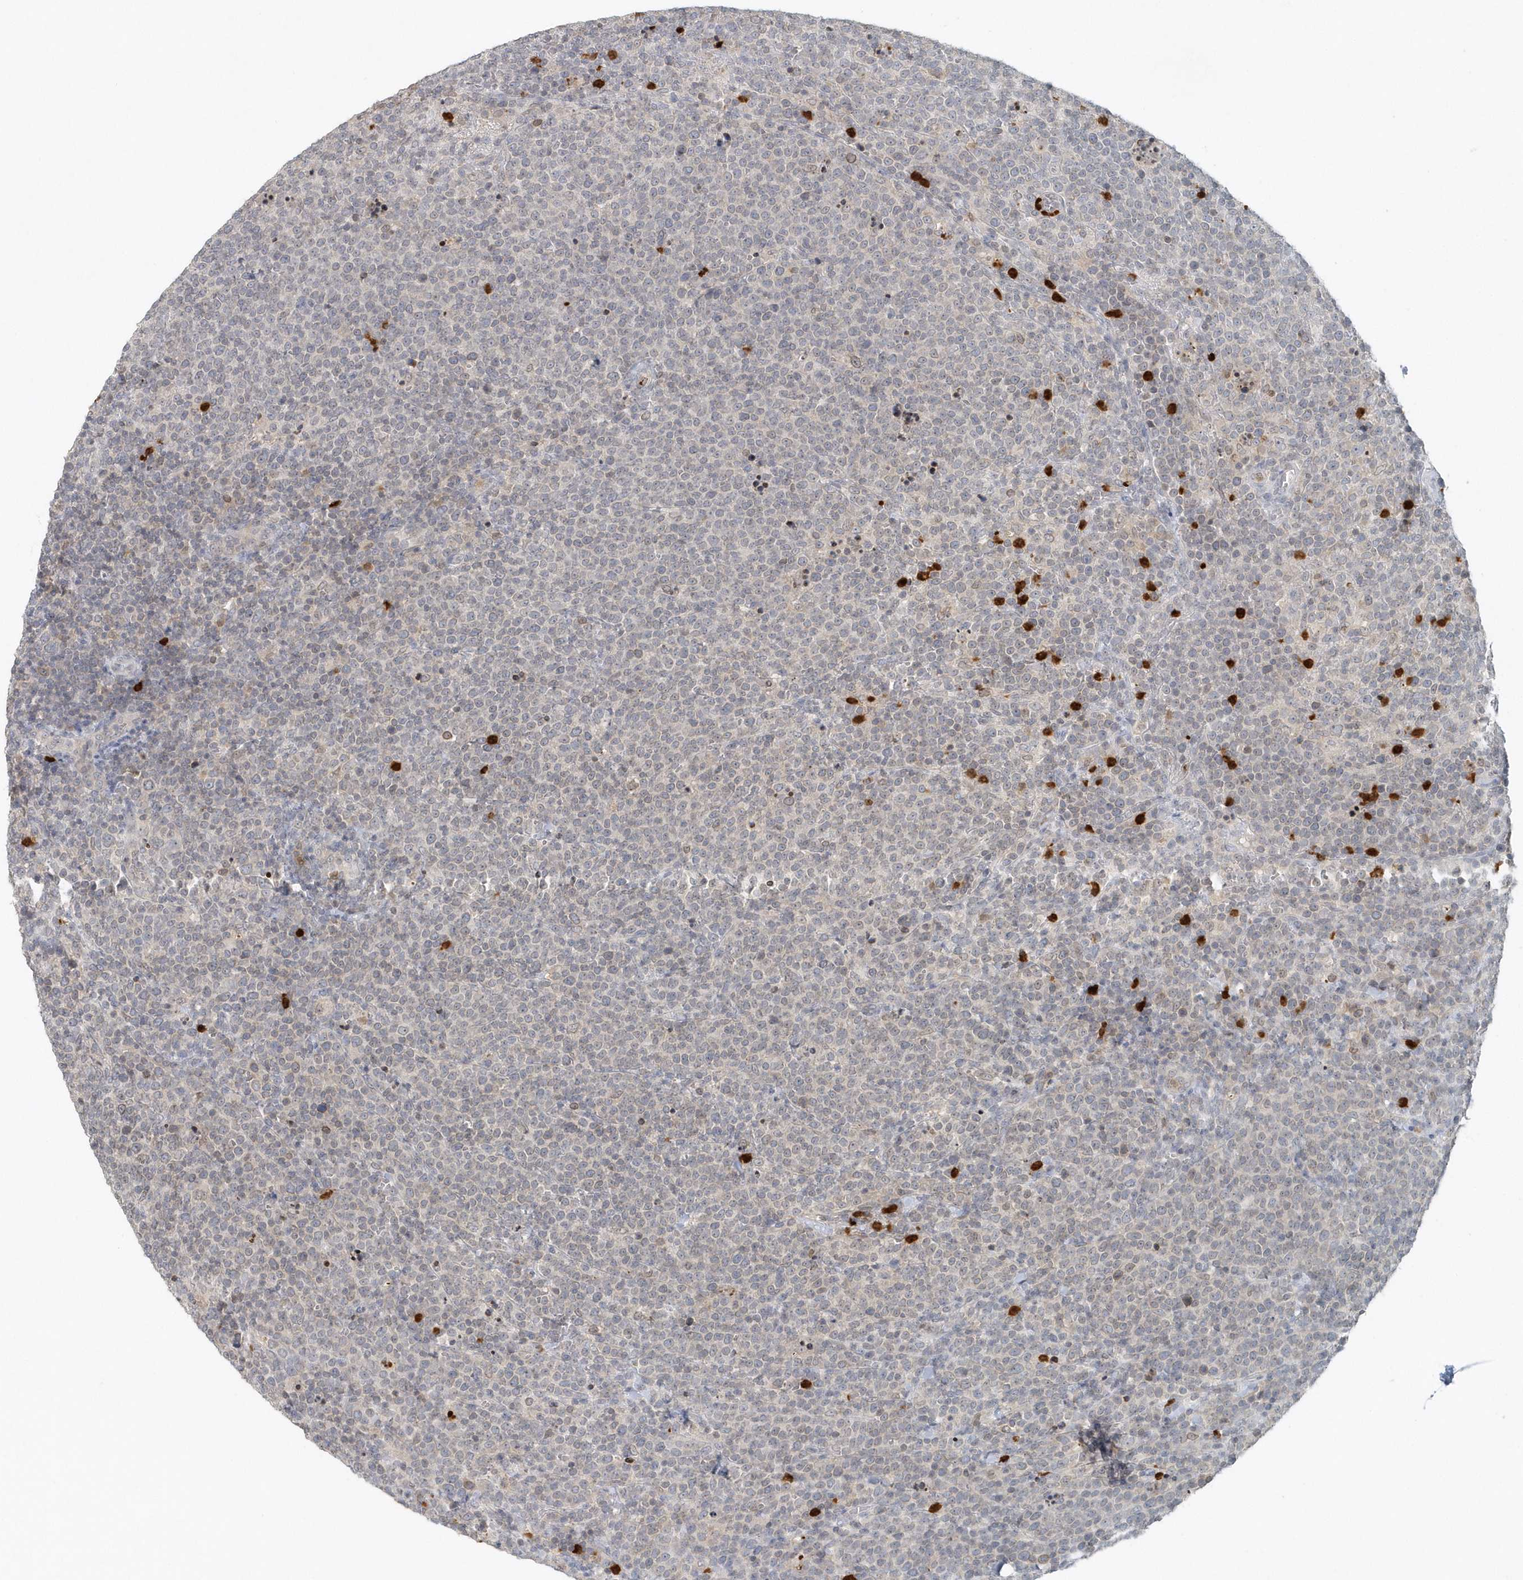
{"staining": {"intensity": "negative", "quantity": "none", "location": "none"}, "tissue": "lymphoma", "cell_type": "Tumor cells", "image_type": "cancer", "snomed": [{"axis": "morphology", "description": "Malignant lymphoma, non-Hodgkin's type, High grade"}, {"axis": "topography", "description": "Lymph node"}], "caption": "Protein analysis of malignant lymphoma, non-Hodgkin's type (high-grade) shows no significant positivity in tumor cells.", "gene": "NUP54", "patient": {"sex": "male", "age": 61}}